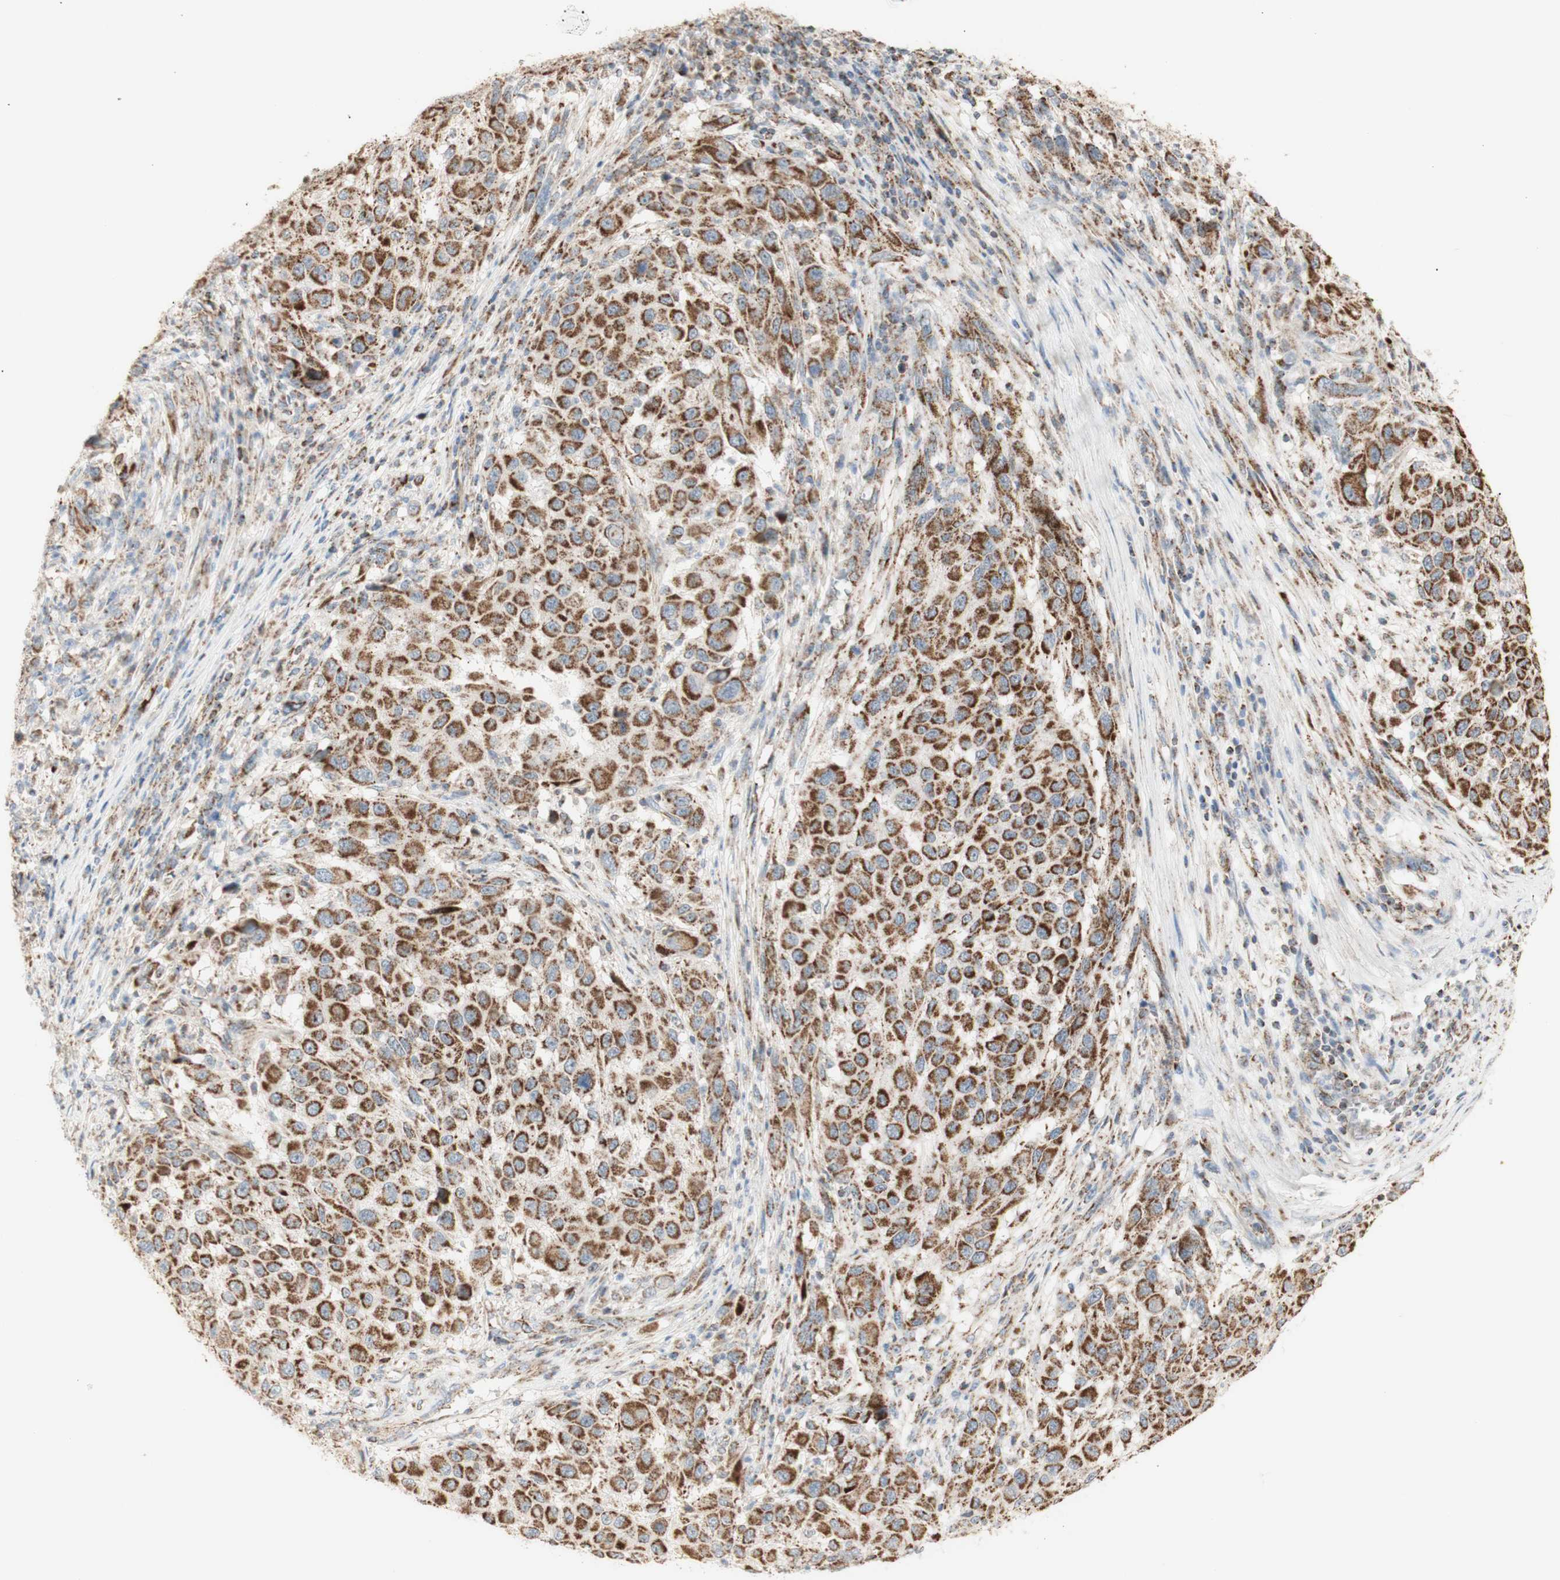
{"staining": {"intensity": "moderate", "quantity": ">75%", "location": "cytoplasmic/membranous"}, "tissue": "melanoma", "cell_type": "Tumor cells", "image_type": "cancer", "snomed": [{"axis": "morphology", "description": "Malignant melanoma, Metastatic site"}, {"axis": "topography", "description": "Lymph node"}], "caption": "Immunohistochemistry micrograph of human malignant melanoma (metastatic site) stained for a protein (brown), which shows medium levels of moderate cytoplasmic/membranous positivity in about >75% of tumor cells.", "gene": "LETM1", "patient": {"sex": "male", "age": 61}}